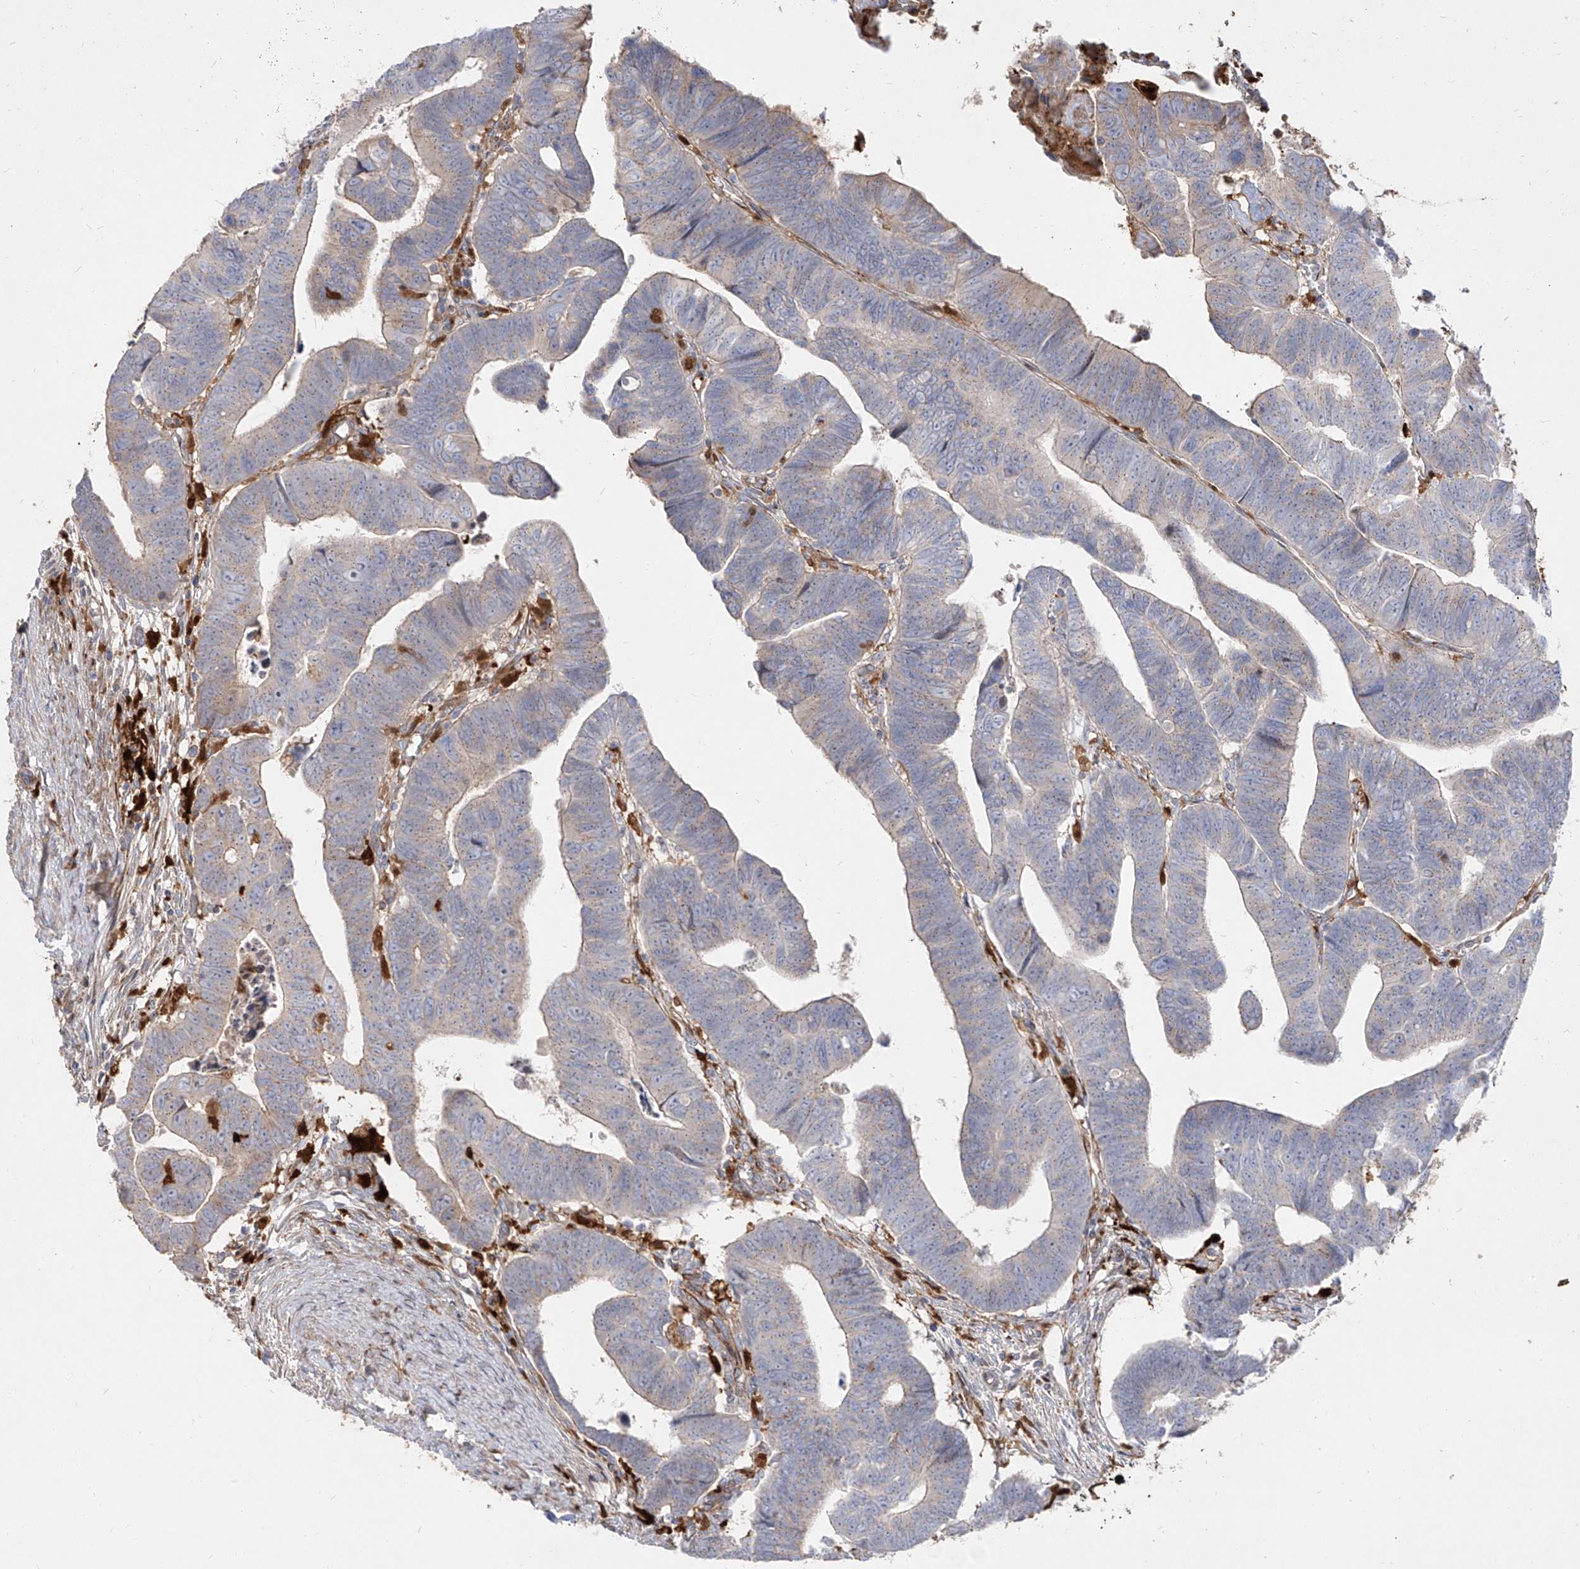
{"staining": {"intensity": "weak", "quantity": "<25%", "location": "cytoplasmic/membranous"}, "tissue": "colorectal cancer", "cell_type": "Tumor cells", "image_type": "cancer", "snomed": [{"axis": "morphology", "description": "Adenocarcinoma, NOS"}, {"axis": "topography", "description": "Rectum"}], "caption": "DAB immunohistochemical staining of human colorectal adenocarcinoma demonstrates no significant positivity in tumor cells. Brightfield microscopy of immunohistochemistry stained with DAB (brown) and hematoxylin (blue), captured at high magnification.", "gene": "KYNU", "patient": {"sex": "female", "age": 65}}